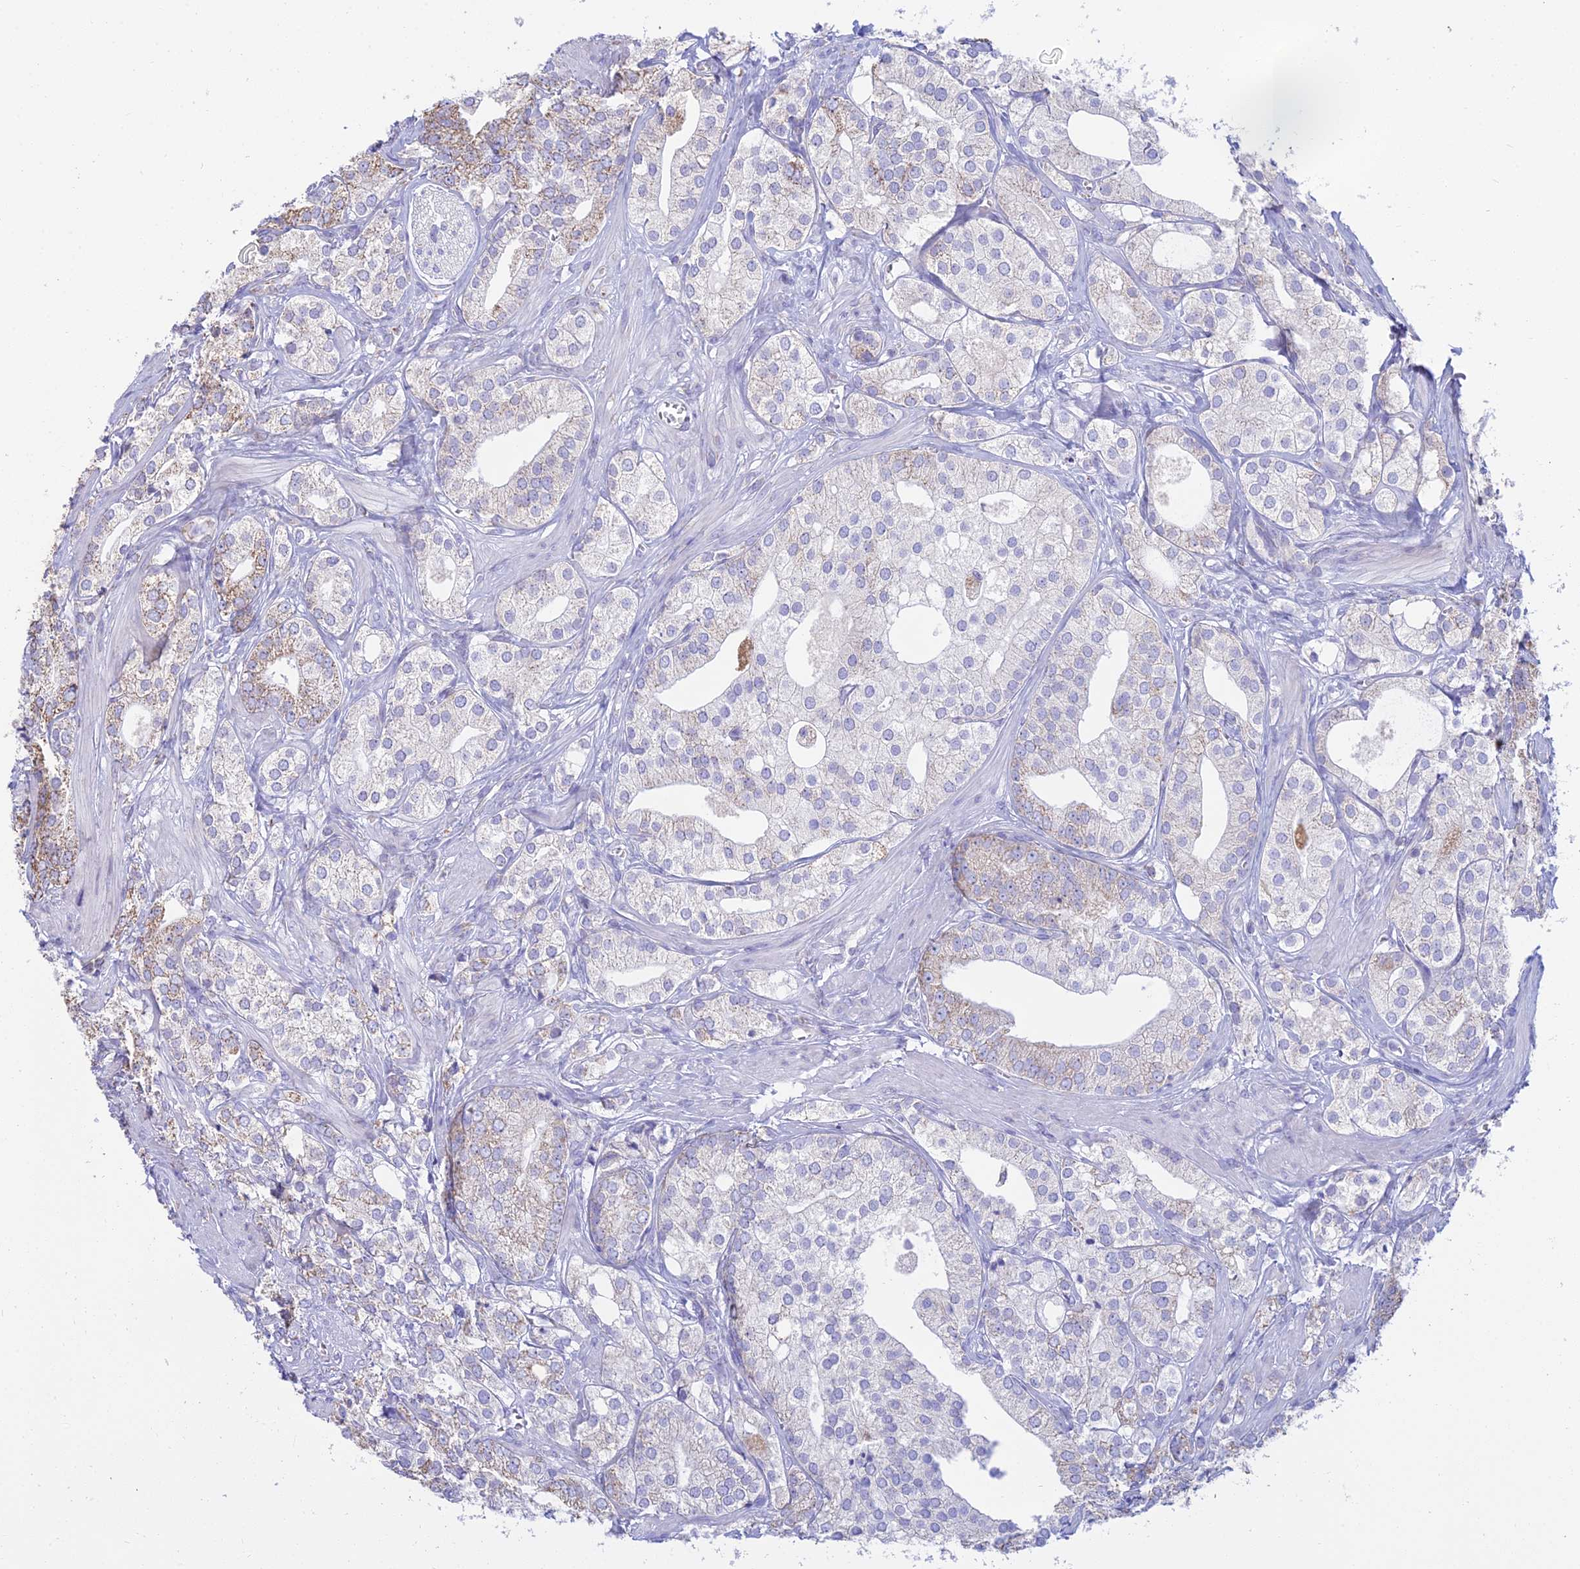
{"staining": {"intensity": "moderate", "quantity": "25%-75%", "location": "cytoplasmic/membranous"}, "tissue": "prostate cancer", "cell_type": "Tumor cells", "image_type": "cancer", "snomed": [{"axis": "morphology", "description": "Adenocarcinoma, High grade"}, {"axis": "topography", "description": "Prostate"}], "caption": "Human prostate high-grade adenocarcinoma stained with a protein marker displays moderate staining in tumor cells.", "gene": "OR2W3", "patient": {"sex": "male", "age": 50}}